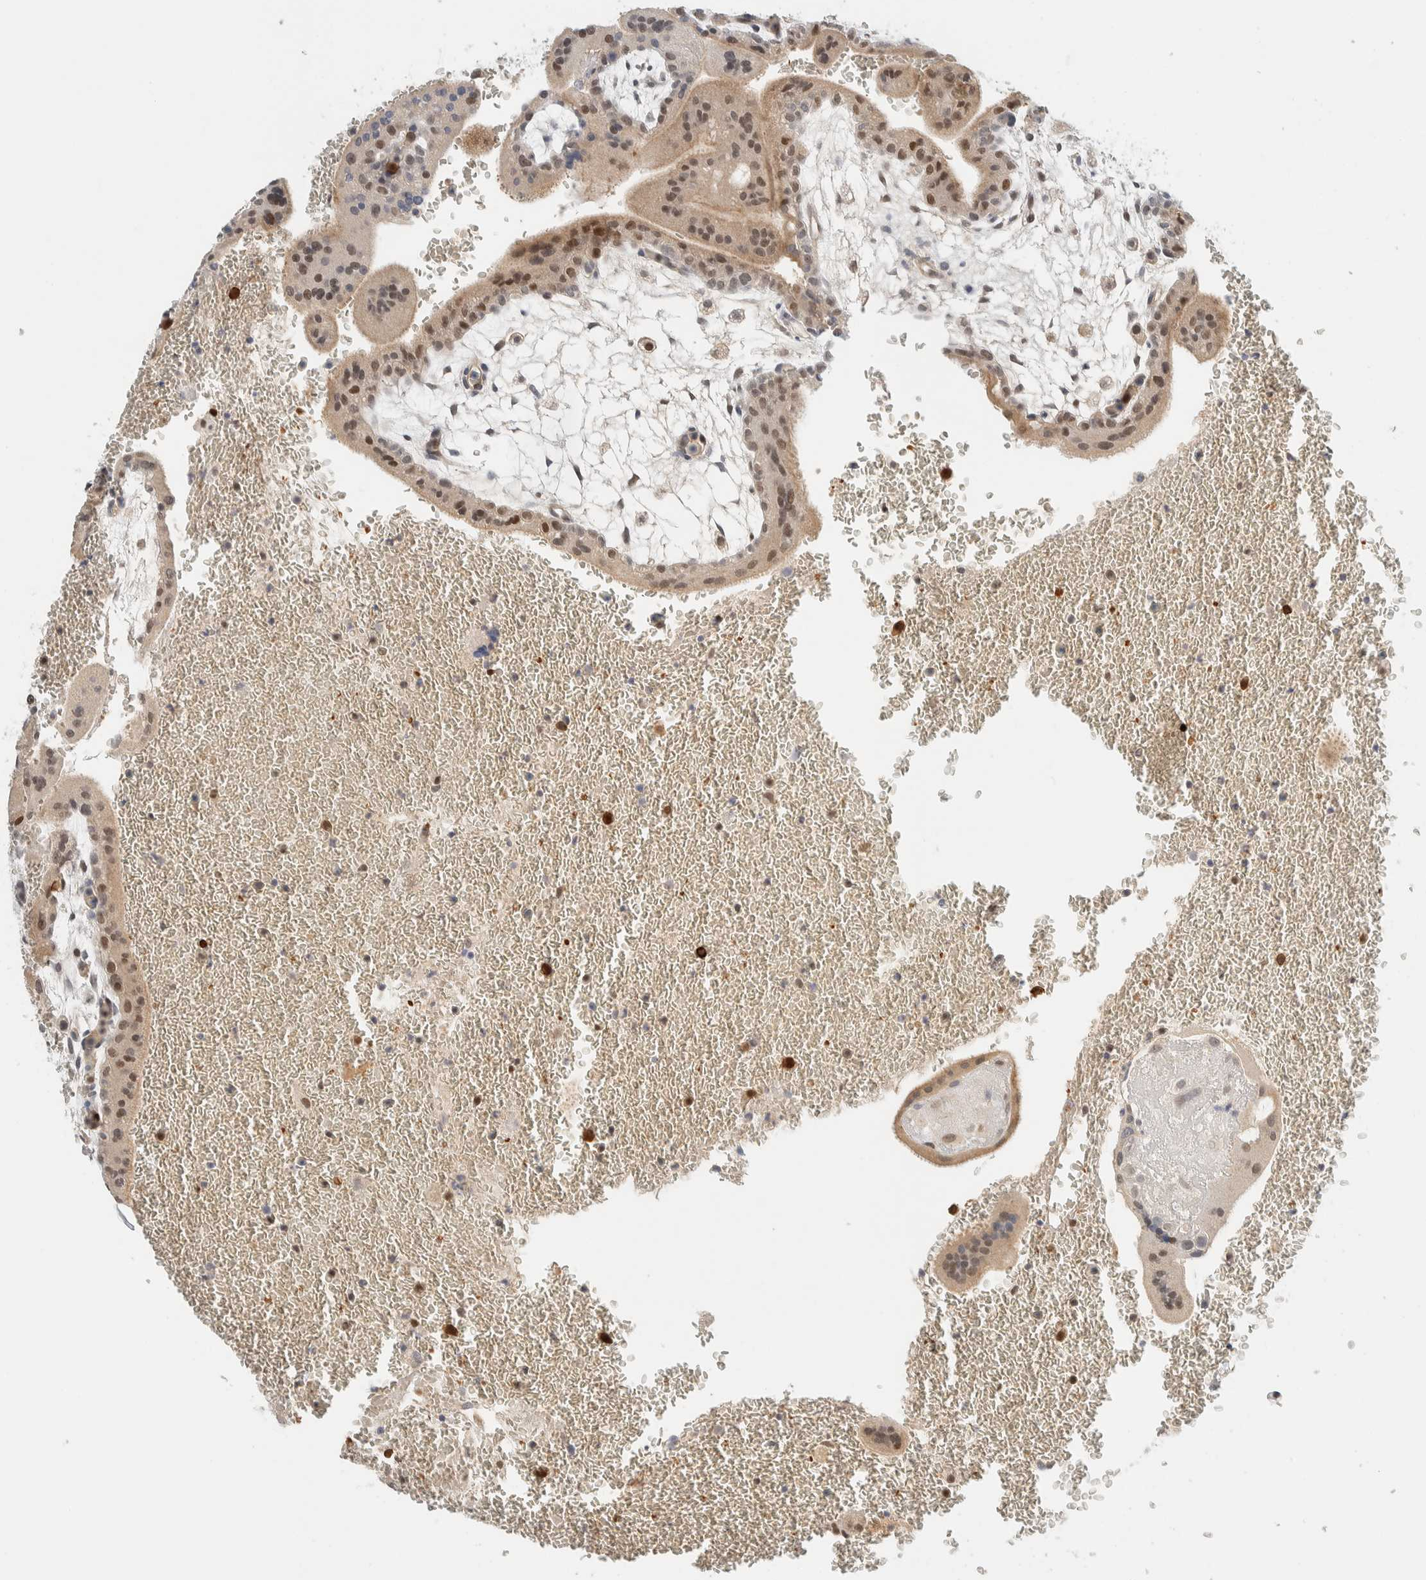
{"staining": {"intensity": "moderate", "quantity": ">75%", "location": "cytoplasmic/membranous,nuclear"}, "tissue": "placenta", "cell_type": "Trophoblastic cells", "image_type": "normal", "snomed": [{"axis": "morphology", "description": "Normal tissue, NOS"}, {"axis": "topography", "description": "Placenta"}], "caption": "An image showing moderate cytoplasmic/membranous,nuclear staining in approximately >75% of trophoblastic cells in unremarkable placenta, as visualized by brown immunohistochemical staining.", "gene": "TSTD2", "patient": {"sex": "female", "age": 35}}